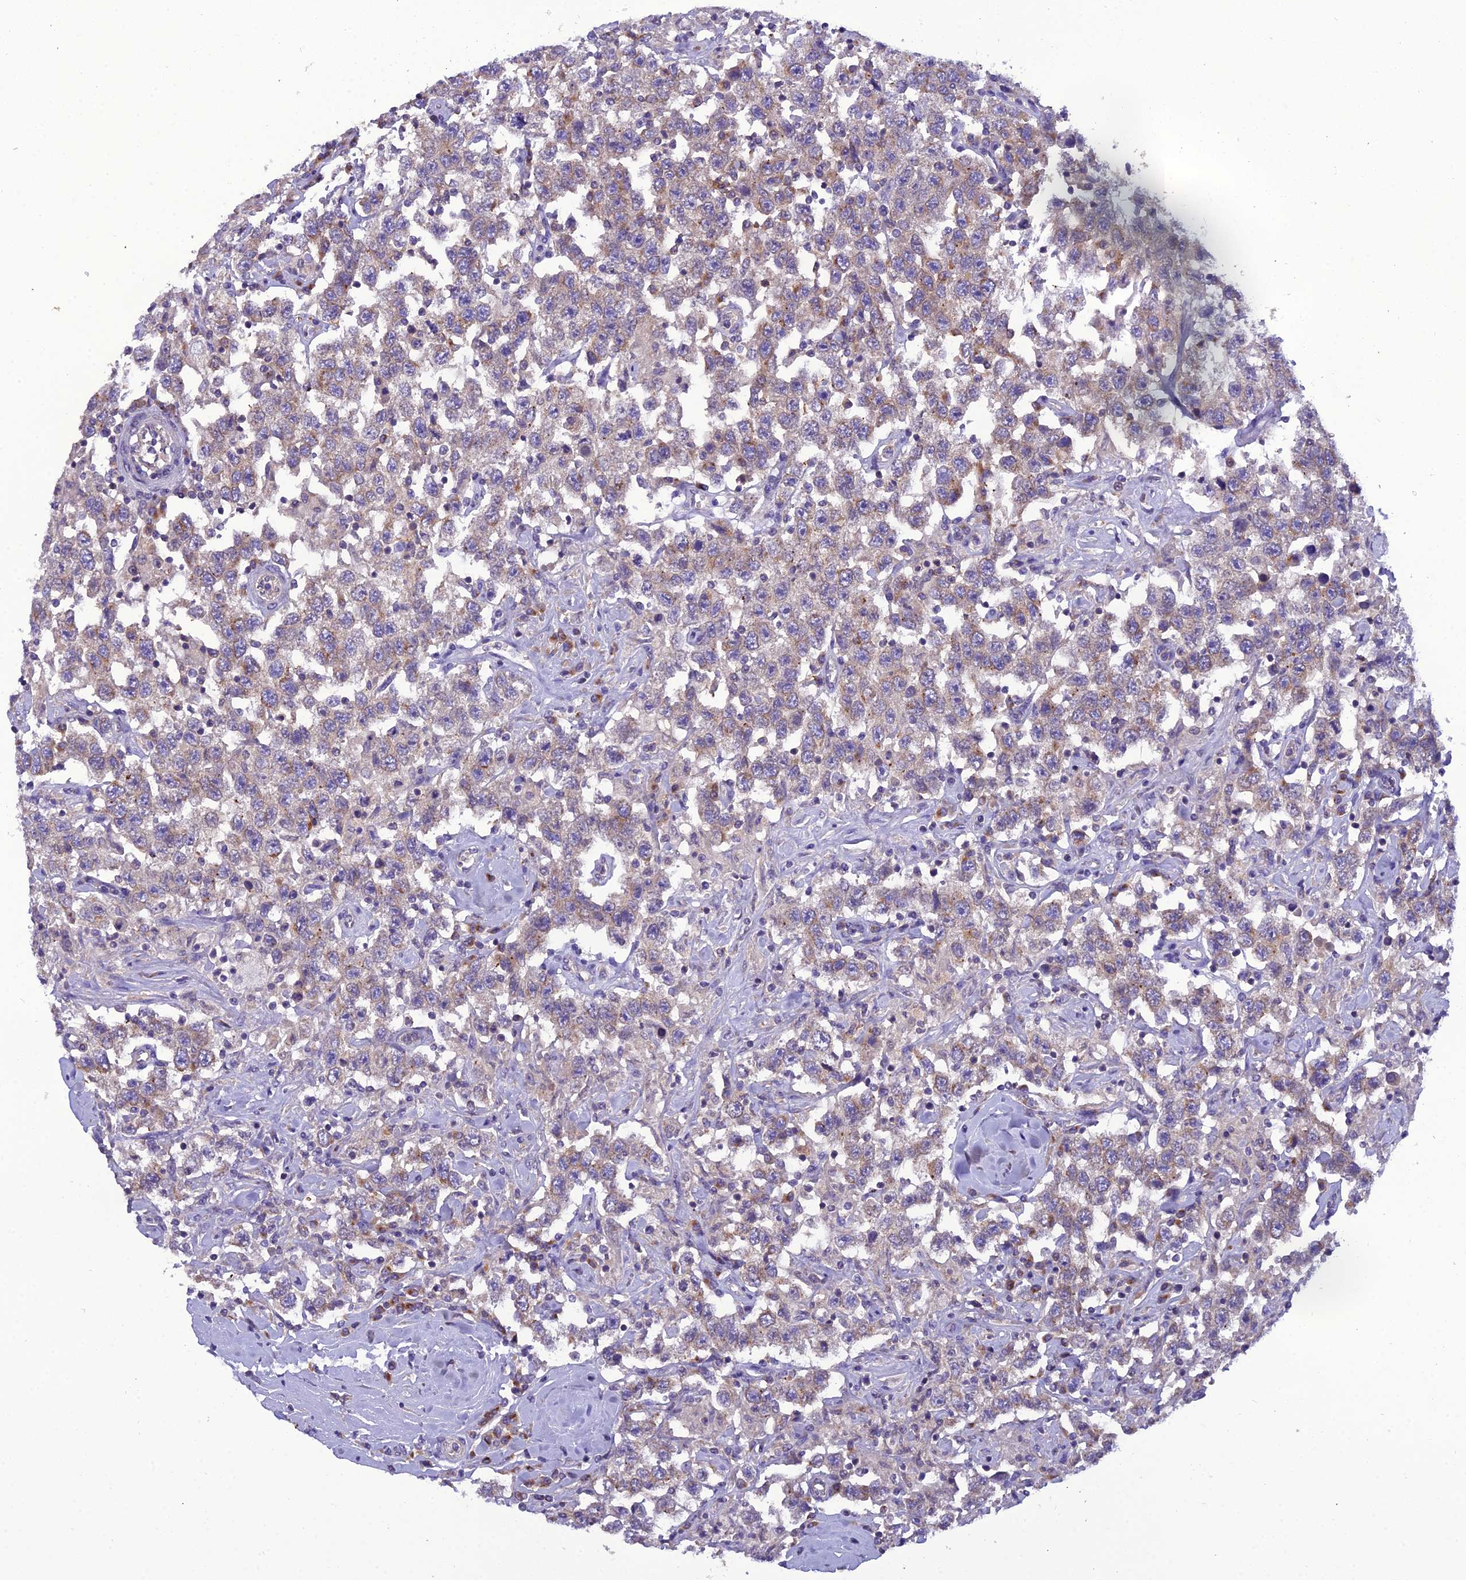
{"staining": {"intensity": "weak", "quantity": "<25%", "location": "cytoplasmic/membranous"}, "tissue": "testis cancer", "cell_type": "Tumor cells", "image_type": "cancer", "snomed": [{"axis": "morphology", "description": "Seminoma, NOS"}, {"axis": "topography", "description": "Testis"}], "caption": "A high-resolution micrograph shows IHC staining of testis cancer (seminoma), which shows no significant staining in tumor cells.", "gene": "GOLPH3", "patient": {"sex": "male", "age": 41}}